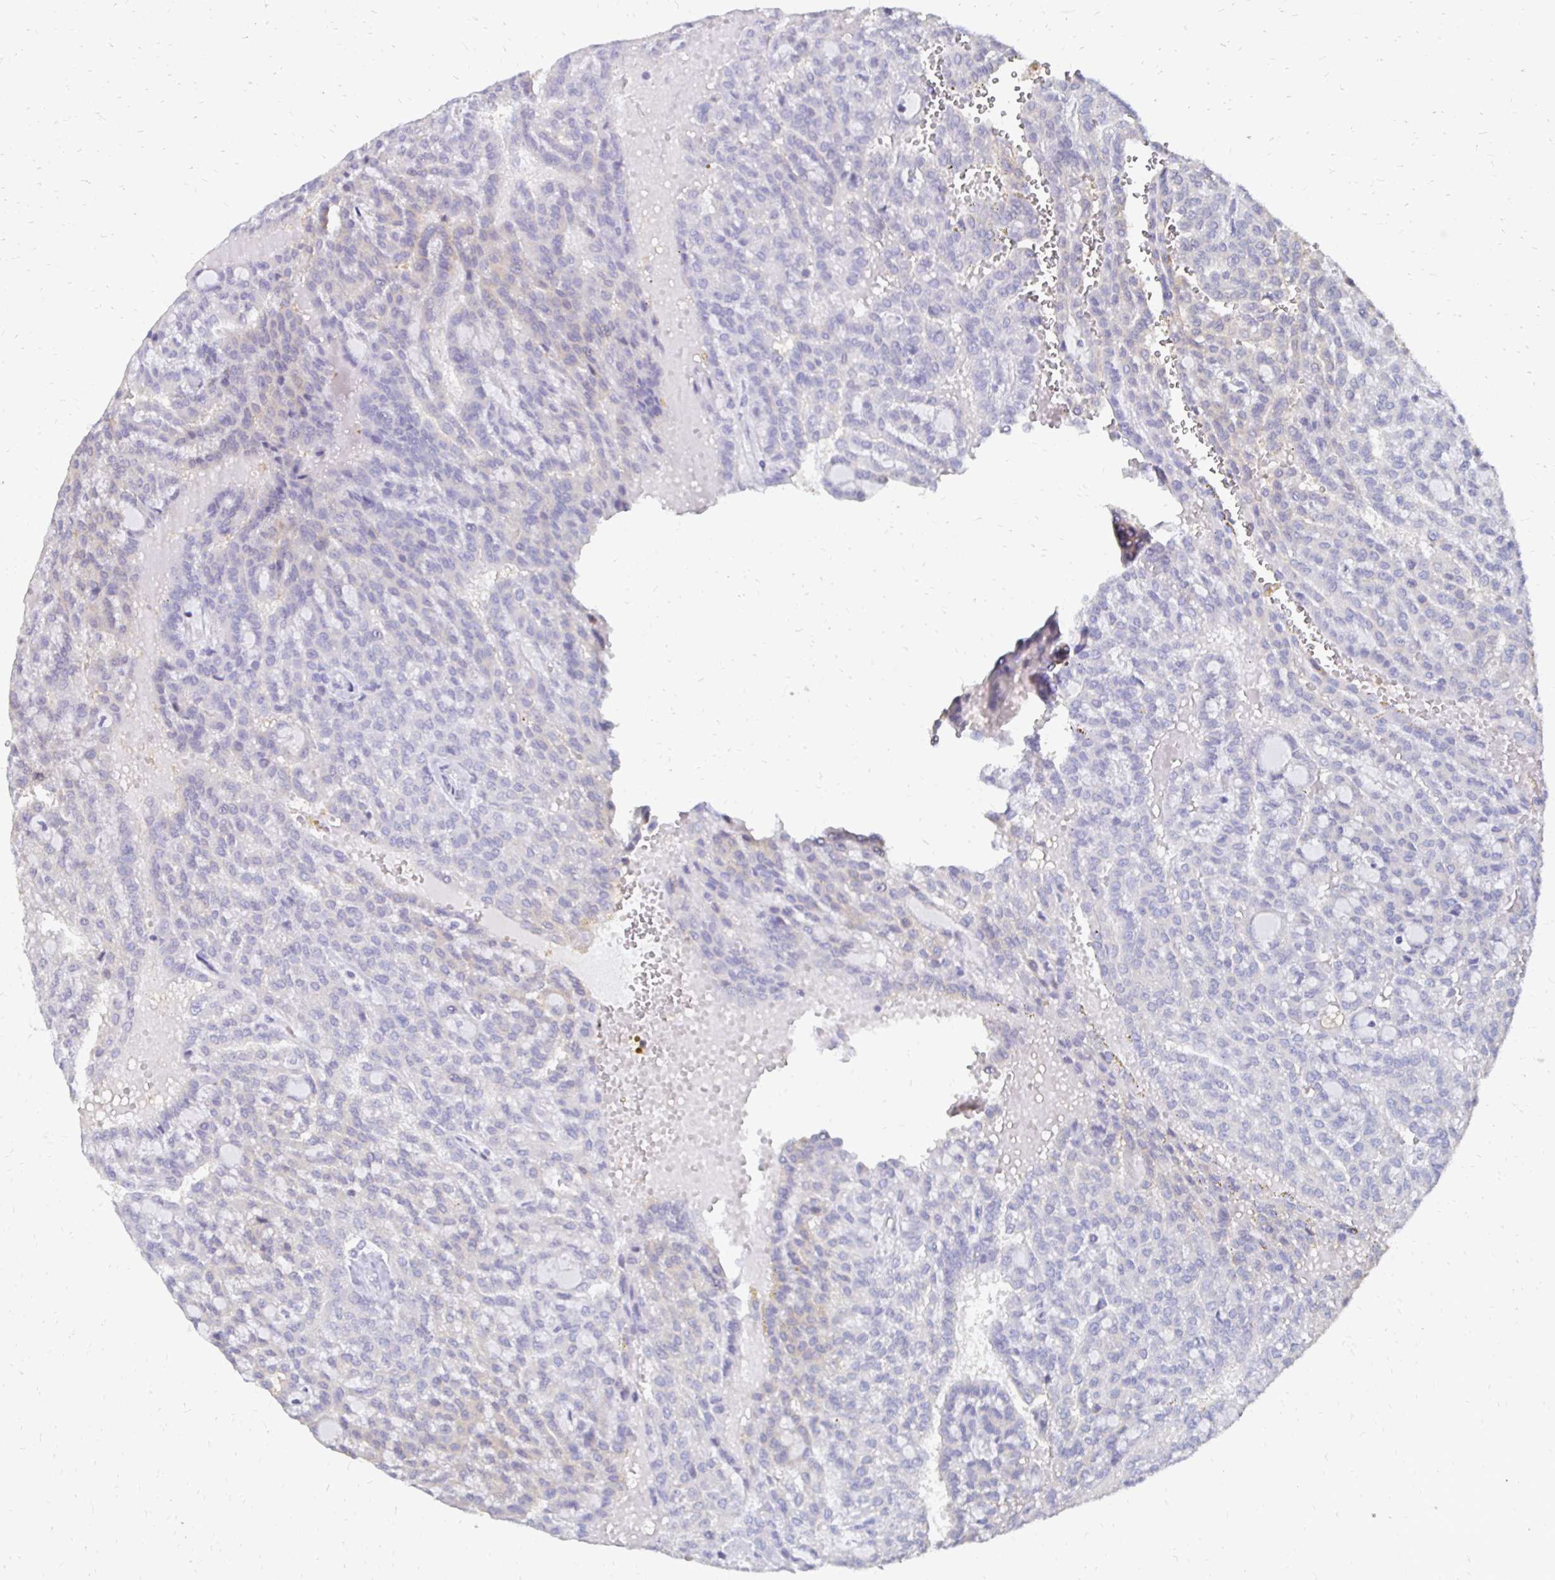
{"staining": {"intensity": "negative", "quantity": "none", "location": "none"}, "tissue": "renal cancer", "cell_type": "Tumor cells", "image_type": "cancer", "snomed": [{"axis": "morphology", "description": "Adenocarcinoma, NOS"}, {"axis": "topography", "description": "Kidney"}], "caption": "Immunohistochemistry photomicrograph of adenocarcinoma (renal) stained for a protein (brown), which exhibits no expression in tumor cells.", "gene": "SYCP3", "patient": {"sex": "male", "age": 63}}